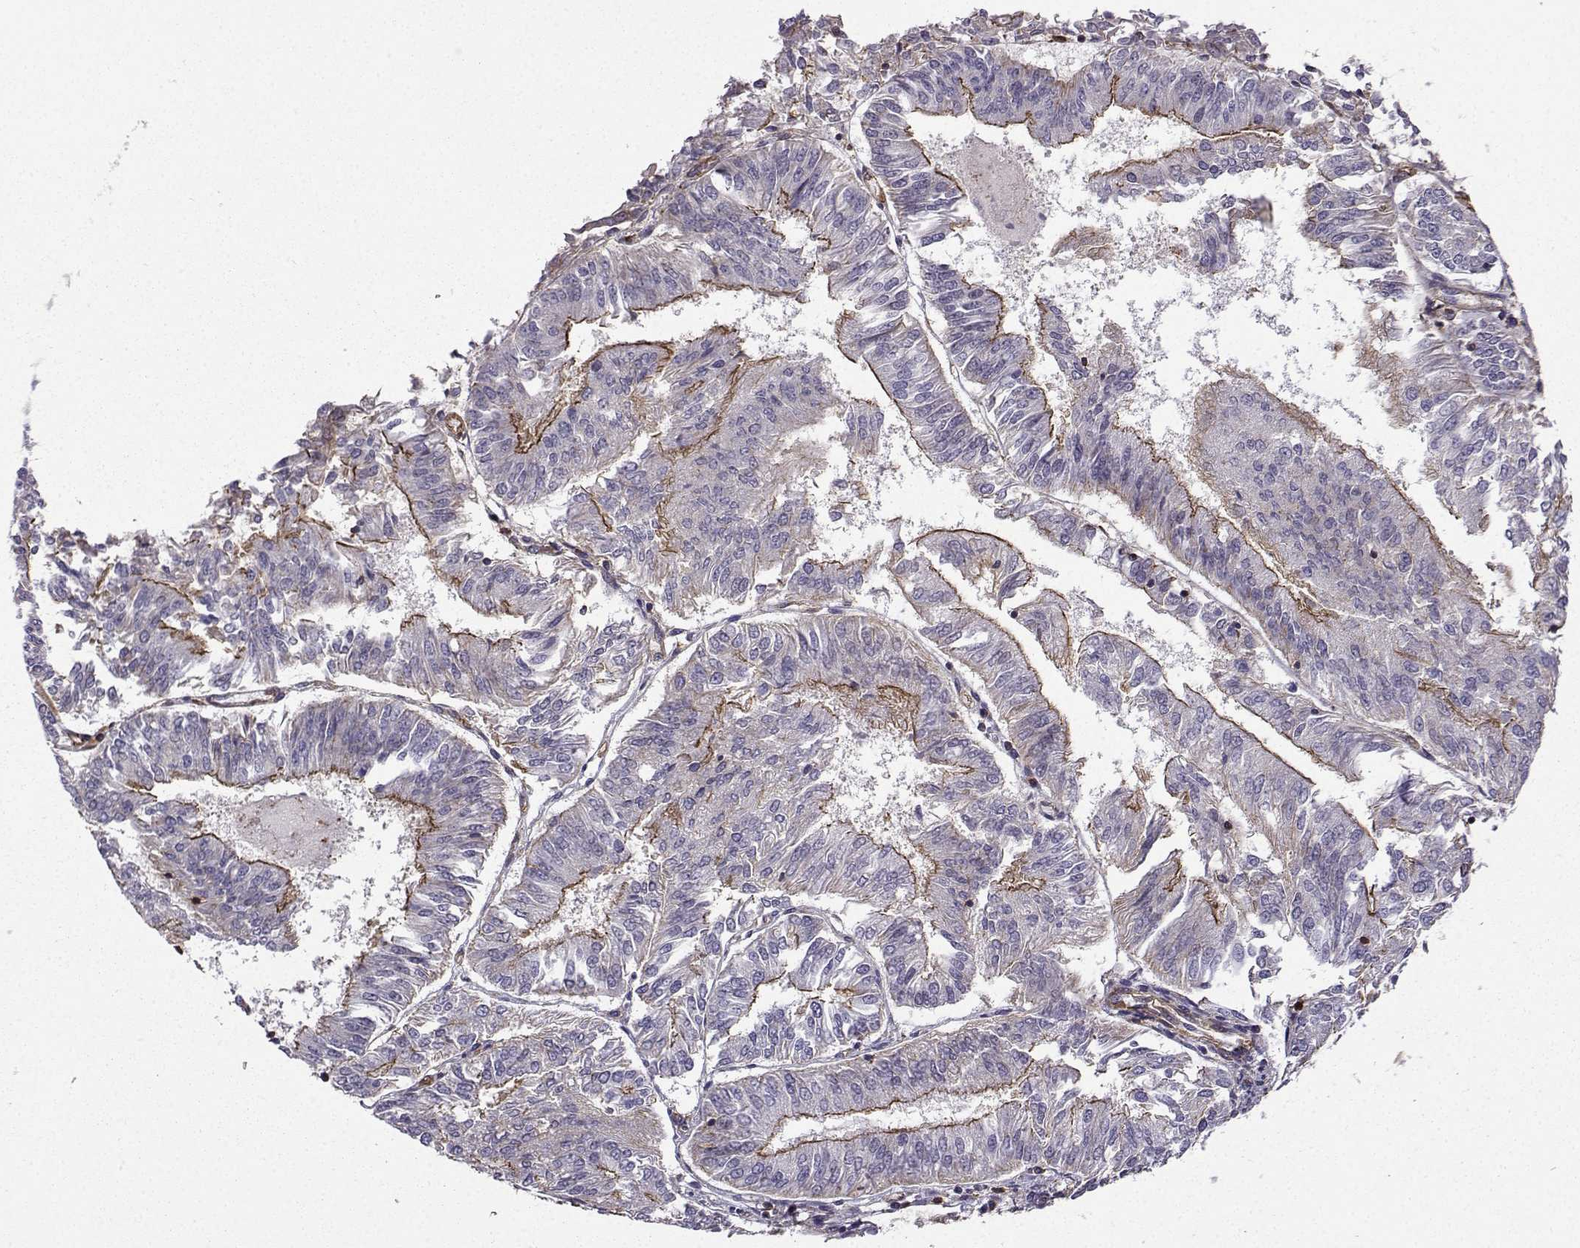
{"staining": {"intensity": "strong", "quantity": "<25%", "location": "cytoplasmic/membranous"}, "tissue": "endometrial cancer", "cell_type": "Tumor cells", "image_type": "cancer", "snomed": [{"axis": "morphology", "description": "Adenocarcinoma, NOS"}, {"axis": "topography", "description": "Endometrium"}], "caption": "Immunohistochemical staining of endometrial cancer (adenocarcinoma) shows medium levels of strong cytoplasmic/membranous protein positivity in about <25% of tumor cells. The protein is shown in brown color, while the nuclei are stained blue.", "gene": "ITGB8", "patient": {"sex": "female", "age": 58}}